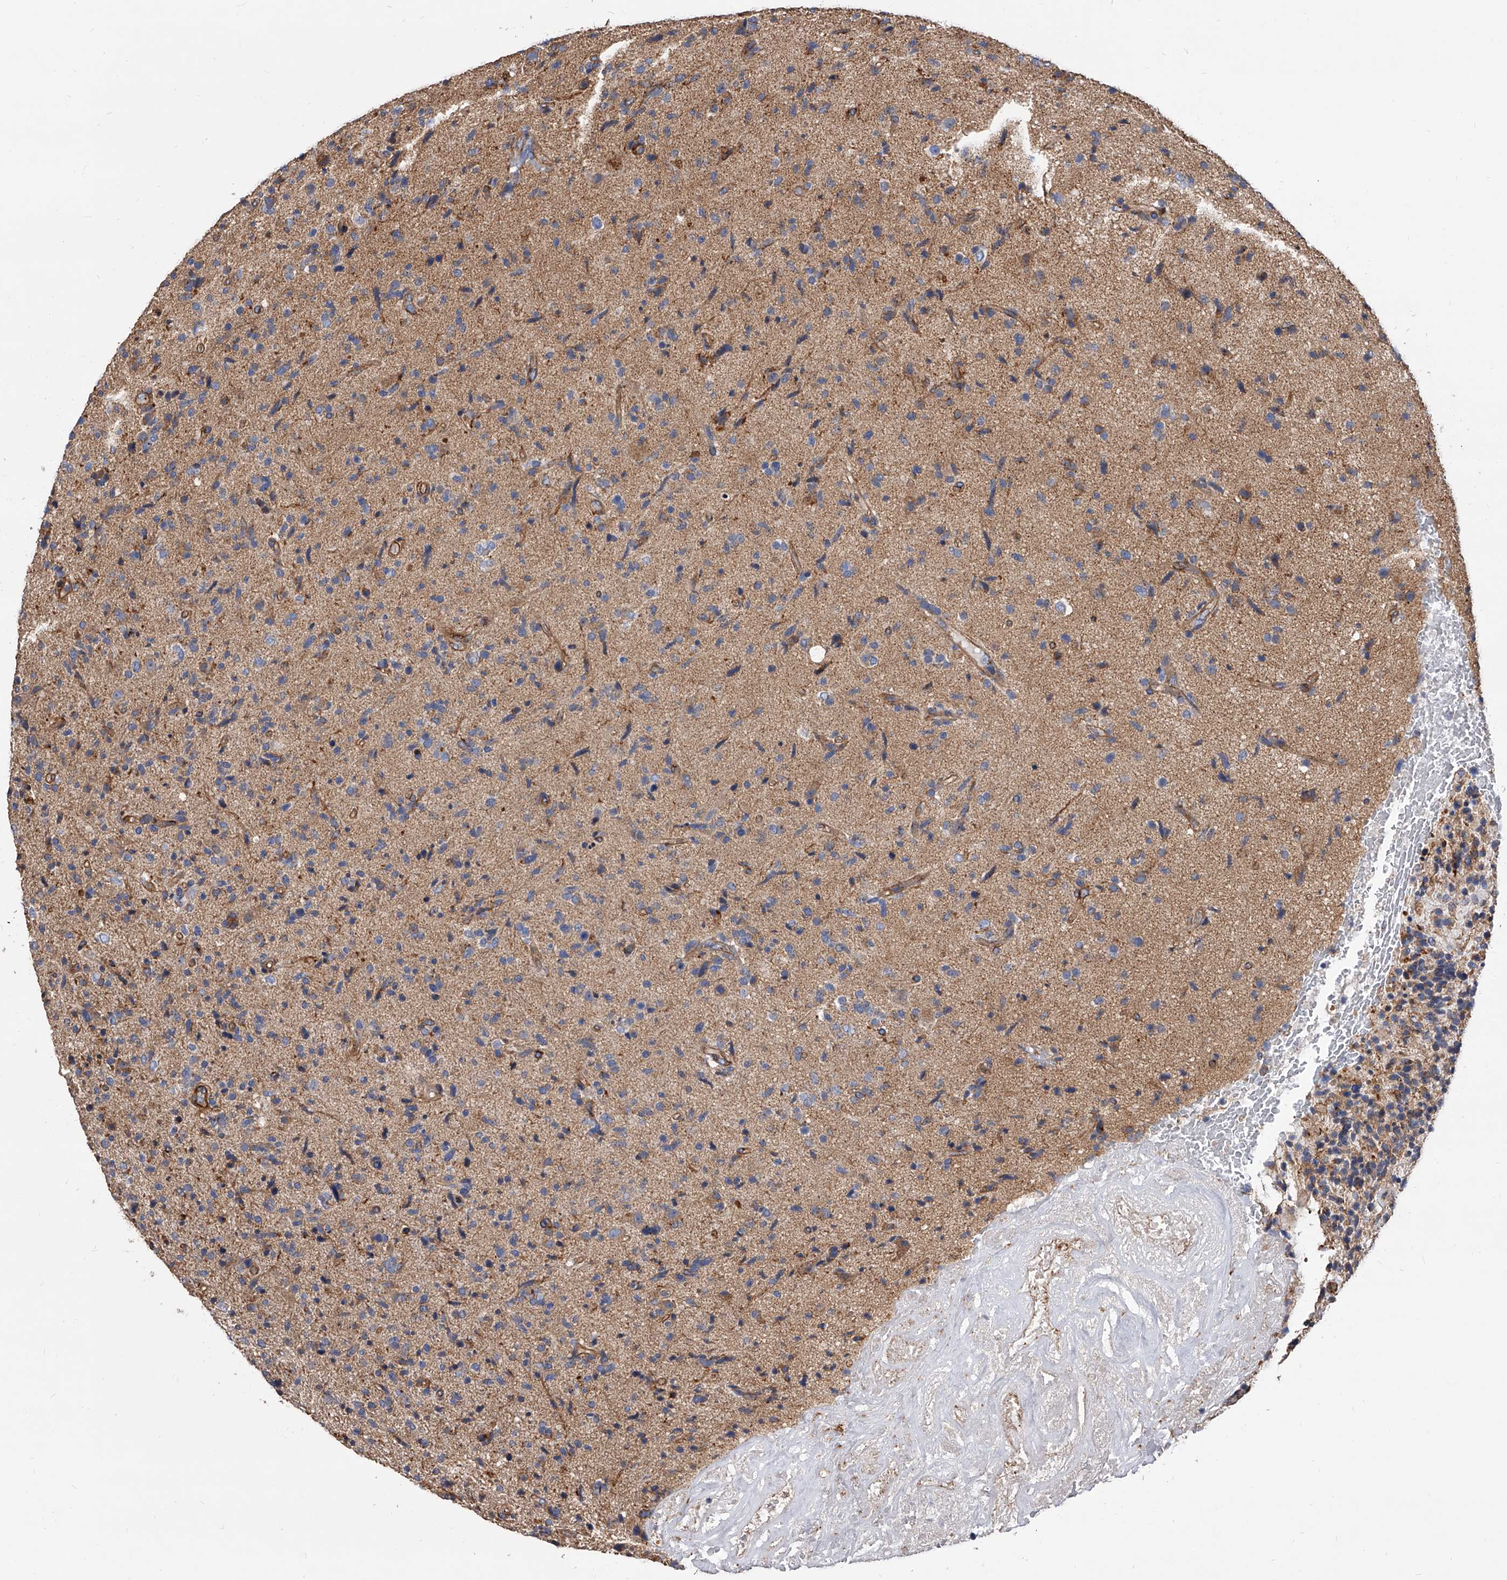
{"staining": {"intensity": "weak", "quantity": "<25%", "location": "cytoplasmic/membranous"}, "tissue": "glioma", "cell_type": "Tumor cells", "image_type": "cancer", "snomed": [{"axis": "morphology", "description": "Glioma, malignant, High grade"}, {"axis": "topography", "description": "Brain"}], "caption": "DAB immunohistochemical staining of human glioma reveals no significant expression in tumor cells.", "gene": "PISD", "patient": {"sex": "male", "age": 72}}